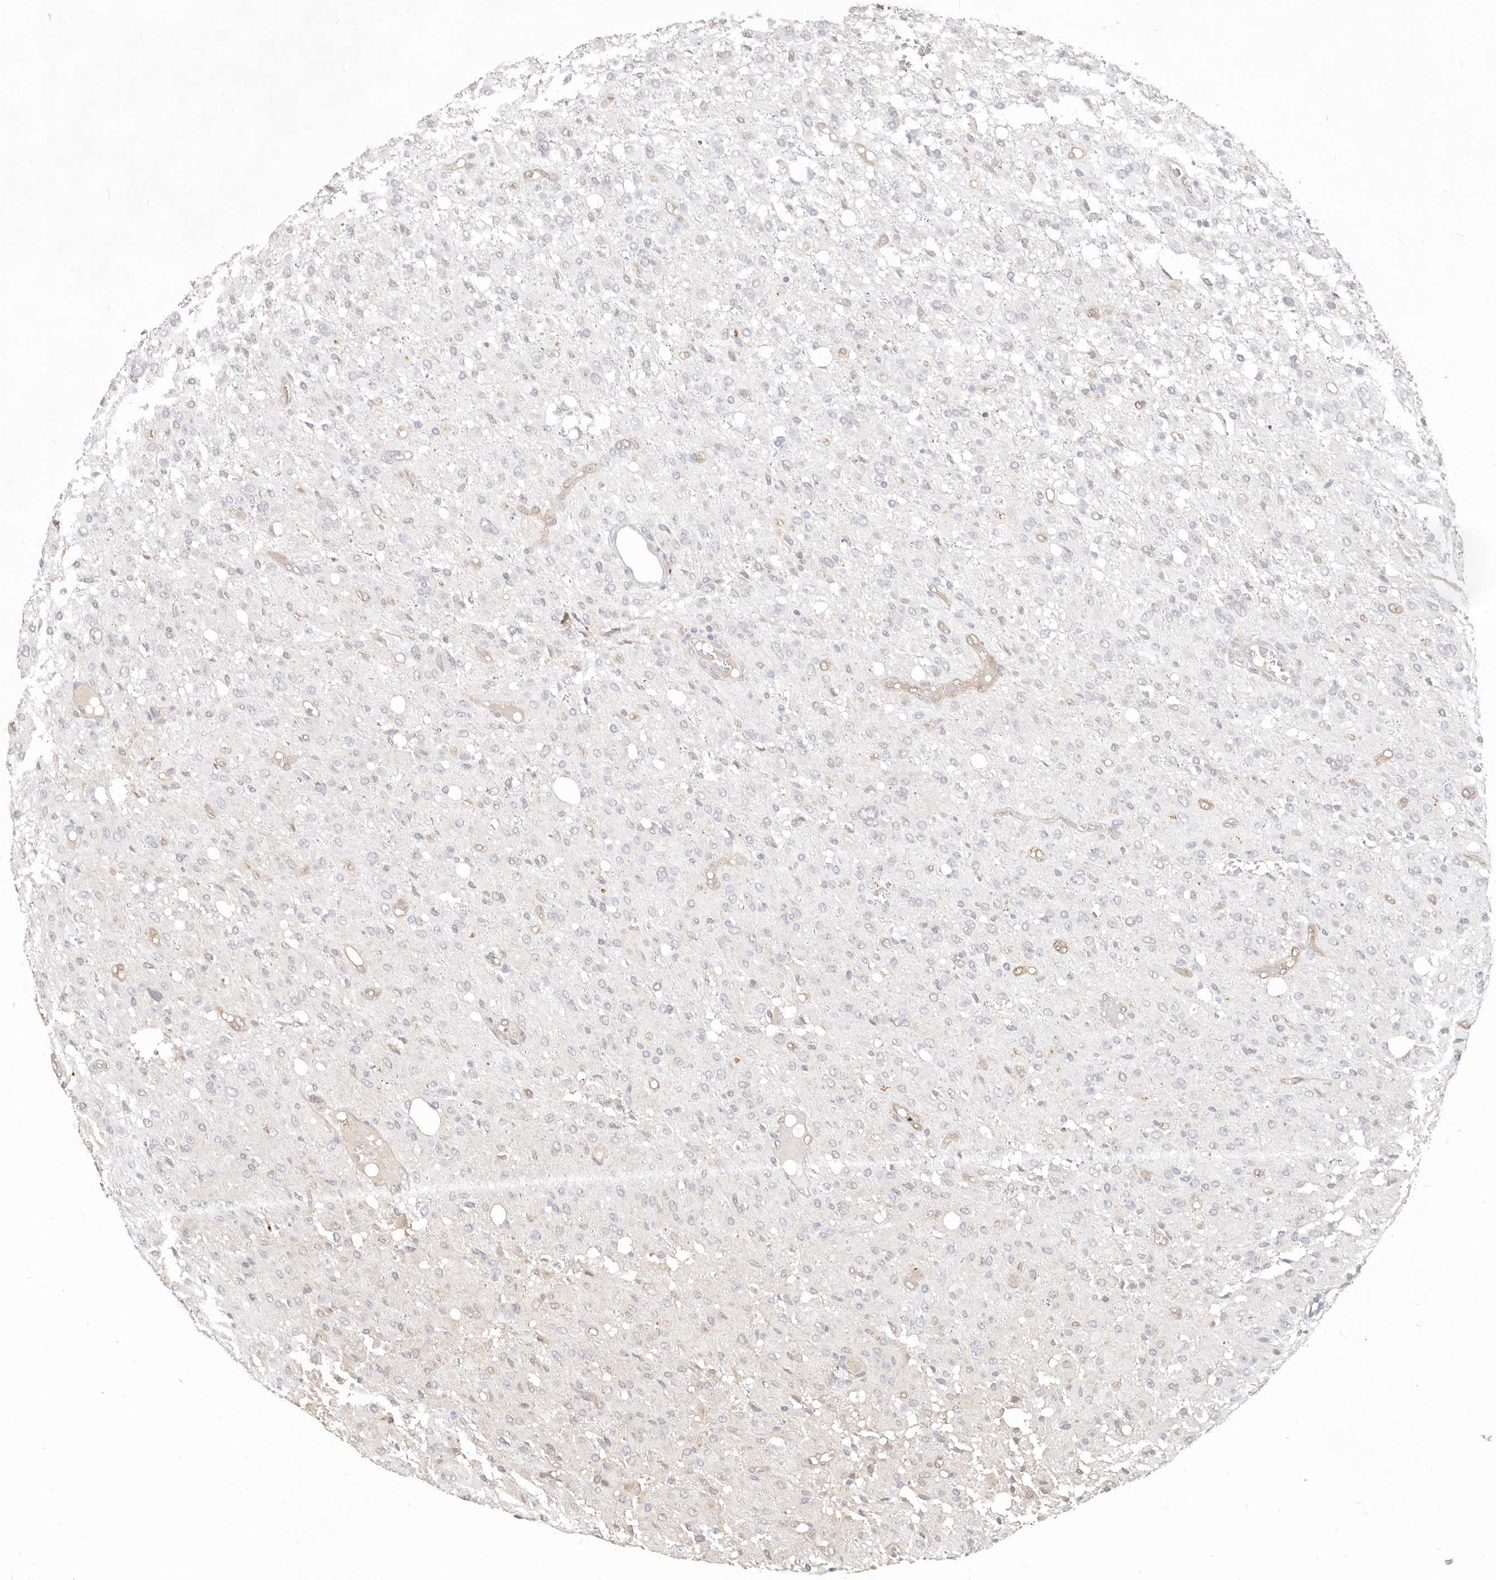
{"staining": {"intensity": "negative", "quantity": "none", "location": "none"}, "tissue": "glioma", "cell_type": "Tumor cells", "image_type": "cancer", "snomed": [{"axis": "morphology", "description": "Glioma, malignant, High grade"}, {"axis": "topography", "description": "Brain"}], "caption": "IHC micrograph of neoplastic tissue: glioma stained with DAB (3,3'-diaminobenzidine) shows no significant protein positivity in tumor cells.", "gene": "USP49", "patient": {"sex": "female", "age": 59}}